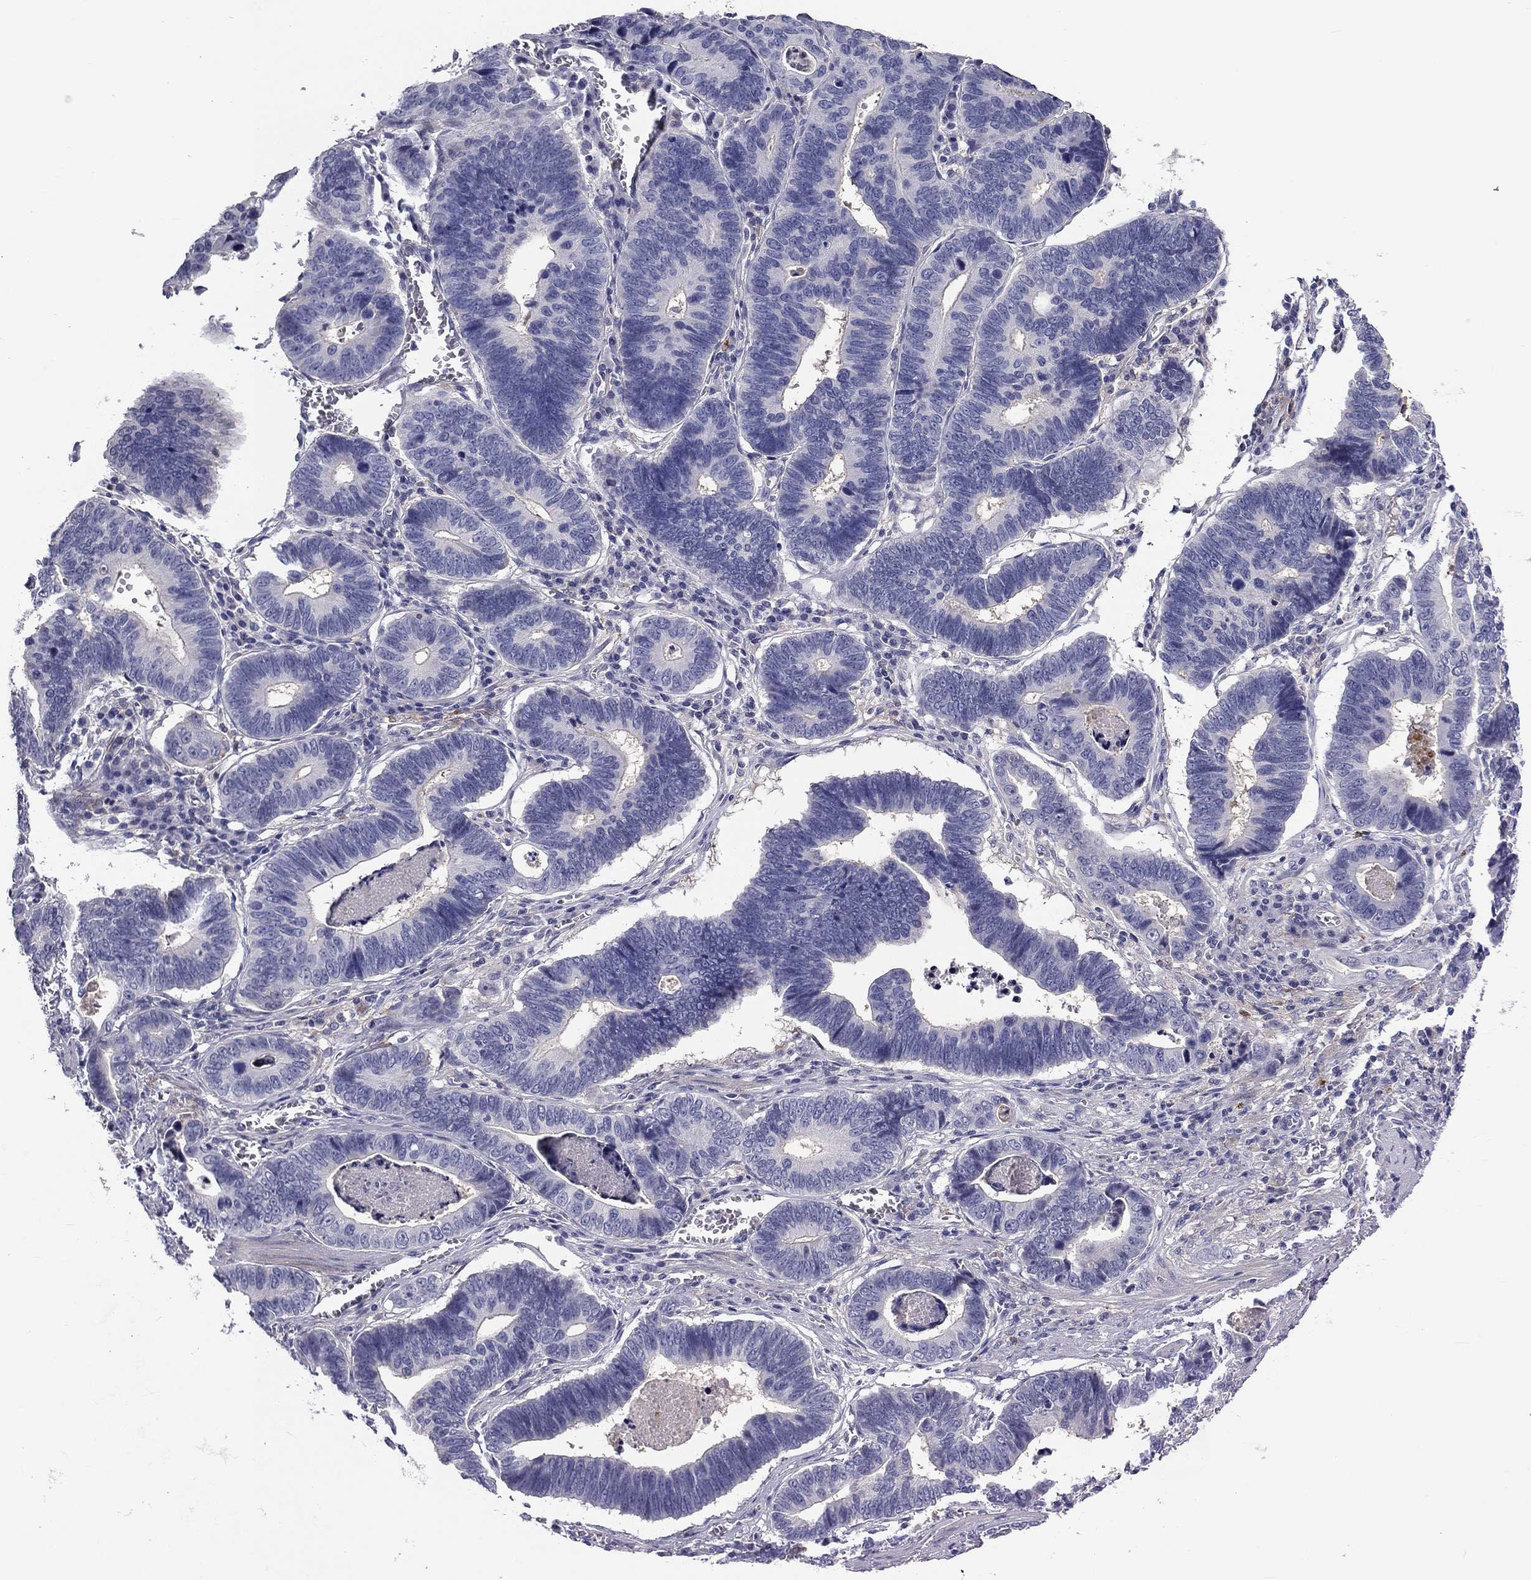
{"staining": {"intensity": "negative", "quantity": "none", "location": "none"}, "tissue": "stomach cancer", "cell_type": "Tumor cells", "image_type": "cancer", "snomed": [{"axis": "morphology", "description": "Adenocarcinoma, NOS"}, {"axis": "topography", "description": "Stomach"}], "caption": "This is an IHC micrograph of human stomach cancer. There is no expression in tumor cells.", "gene": "CNDP1", "patient": {"sex": "male", "age": 84}}